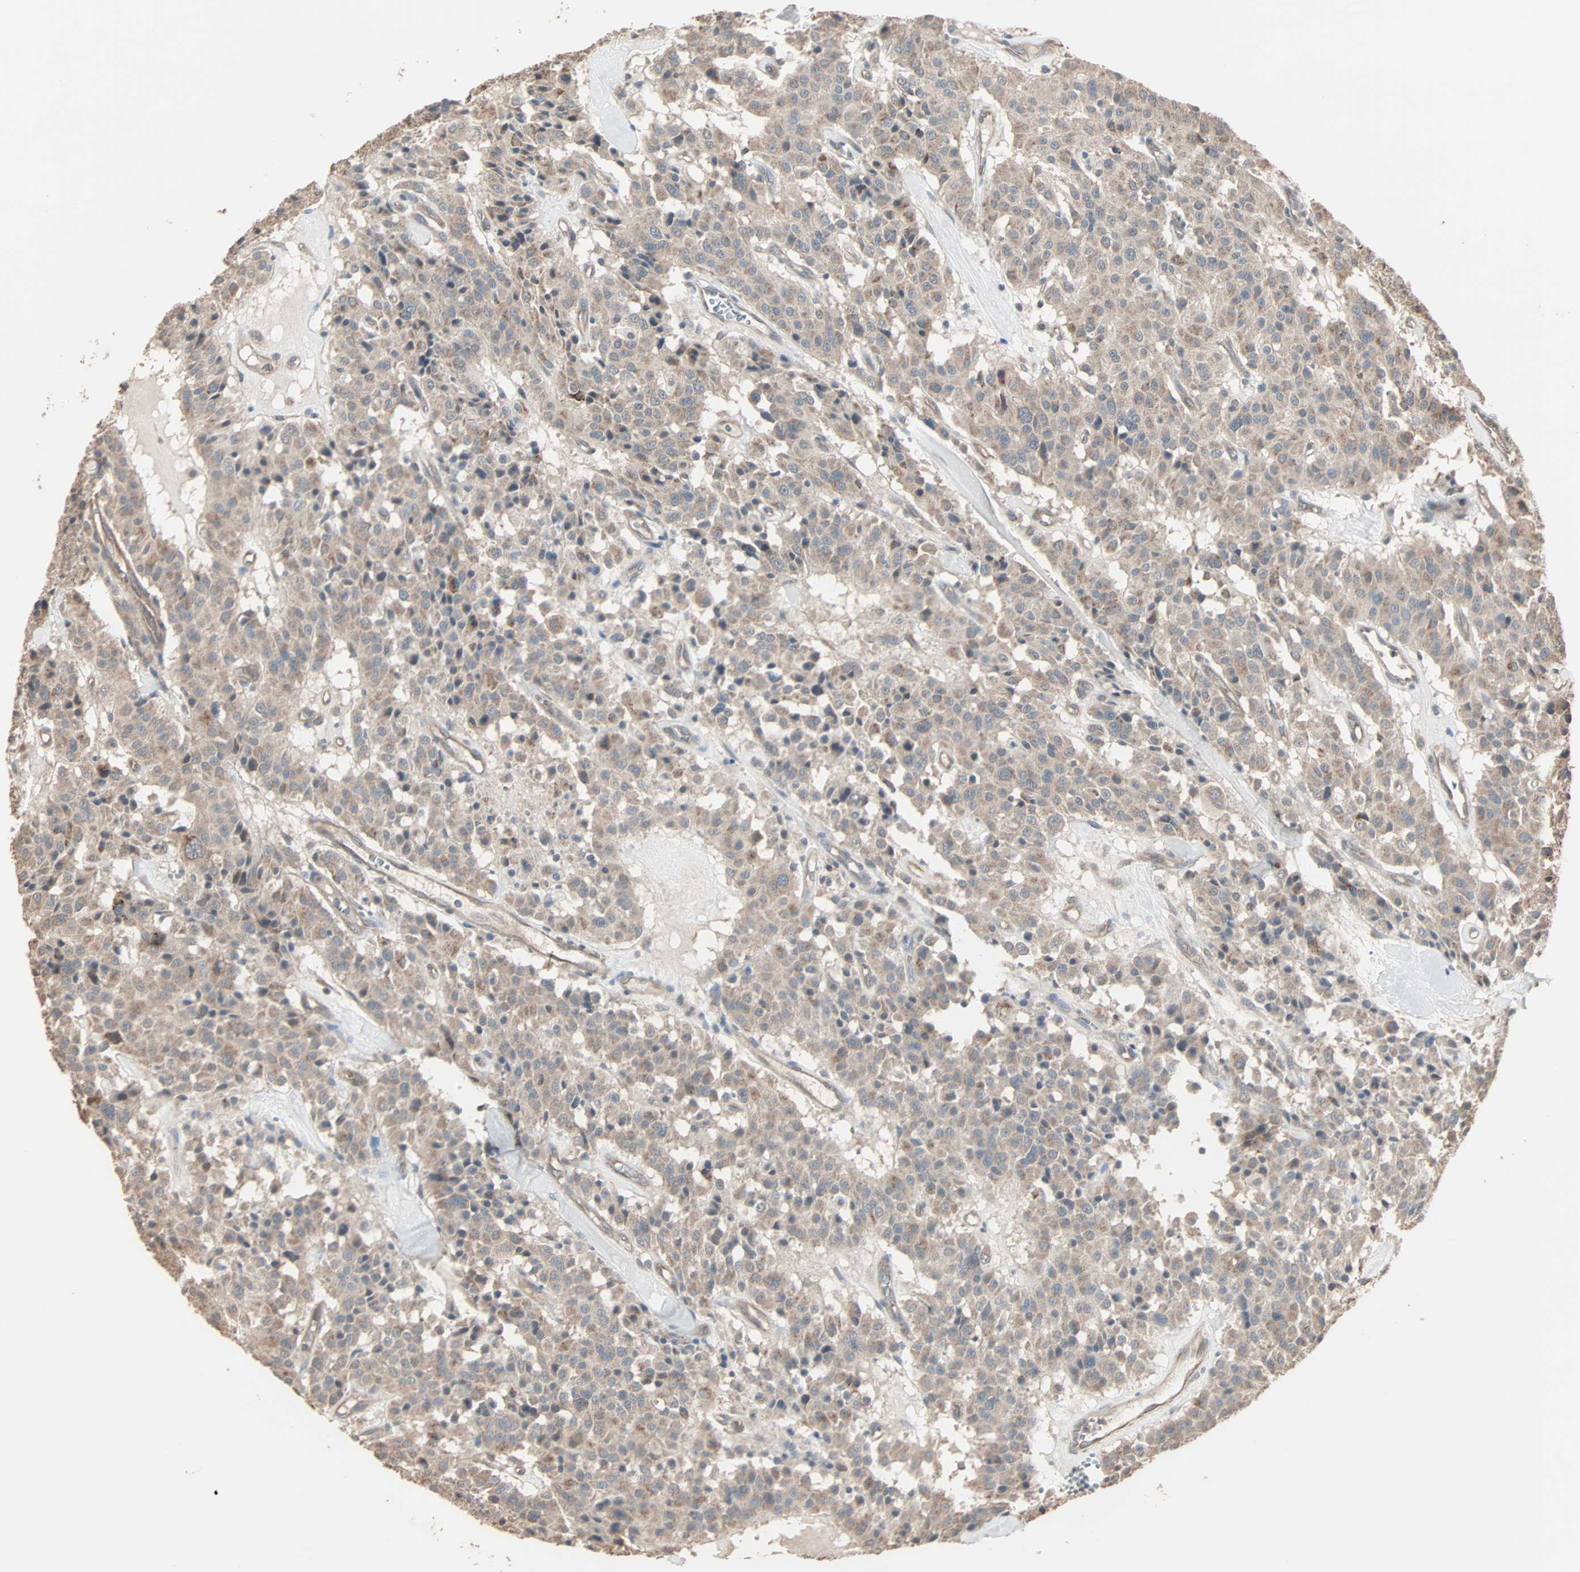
{"staining": {"intensity": "weak", "quantity": ">75%", "location": "cytoplasmic/membranous"}, "tissue": "carcinoid", "cell_type": "Tumor cells", "image_type": "cancer", "snomed": [{"axis": "morphology", "description": "Carcinoid, malignant, NOS"}, {"axis": "topography", "description": "Lung"}], "caption": "Malignant carcinoid stained with immunohistochemistry (IHC) exhibits weak cytoplasmic/membranous staining in approximately >75% of tumor cells. (Brightfield microscopy of DAB IHC at high magnification).", "gene": "GALNT3", "patient": {"sex": "male", "age": 30}}